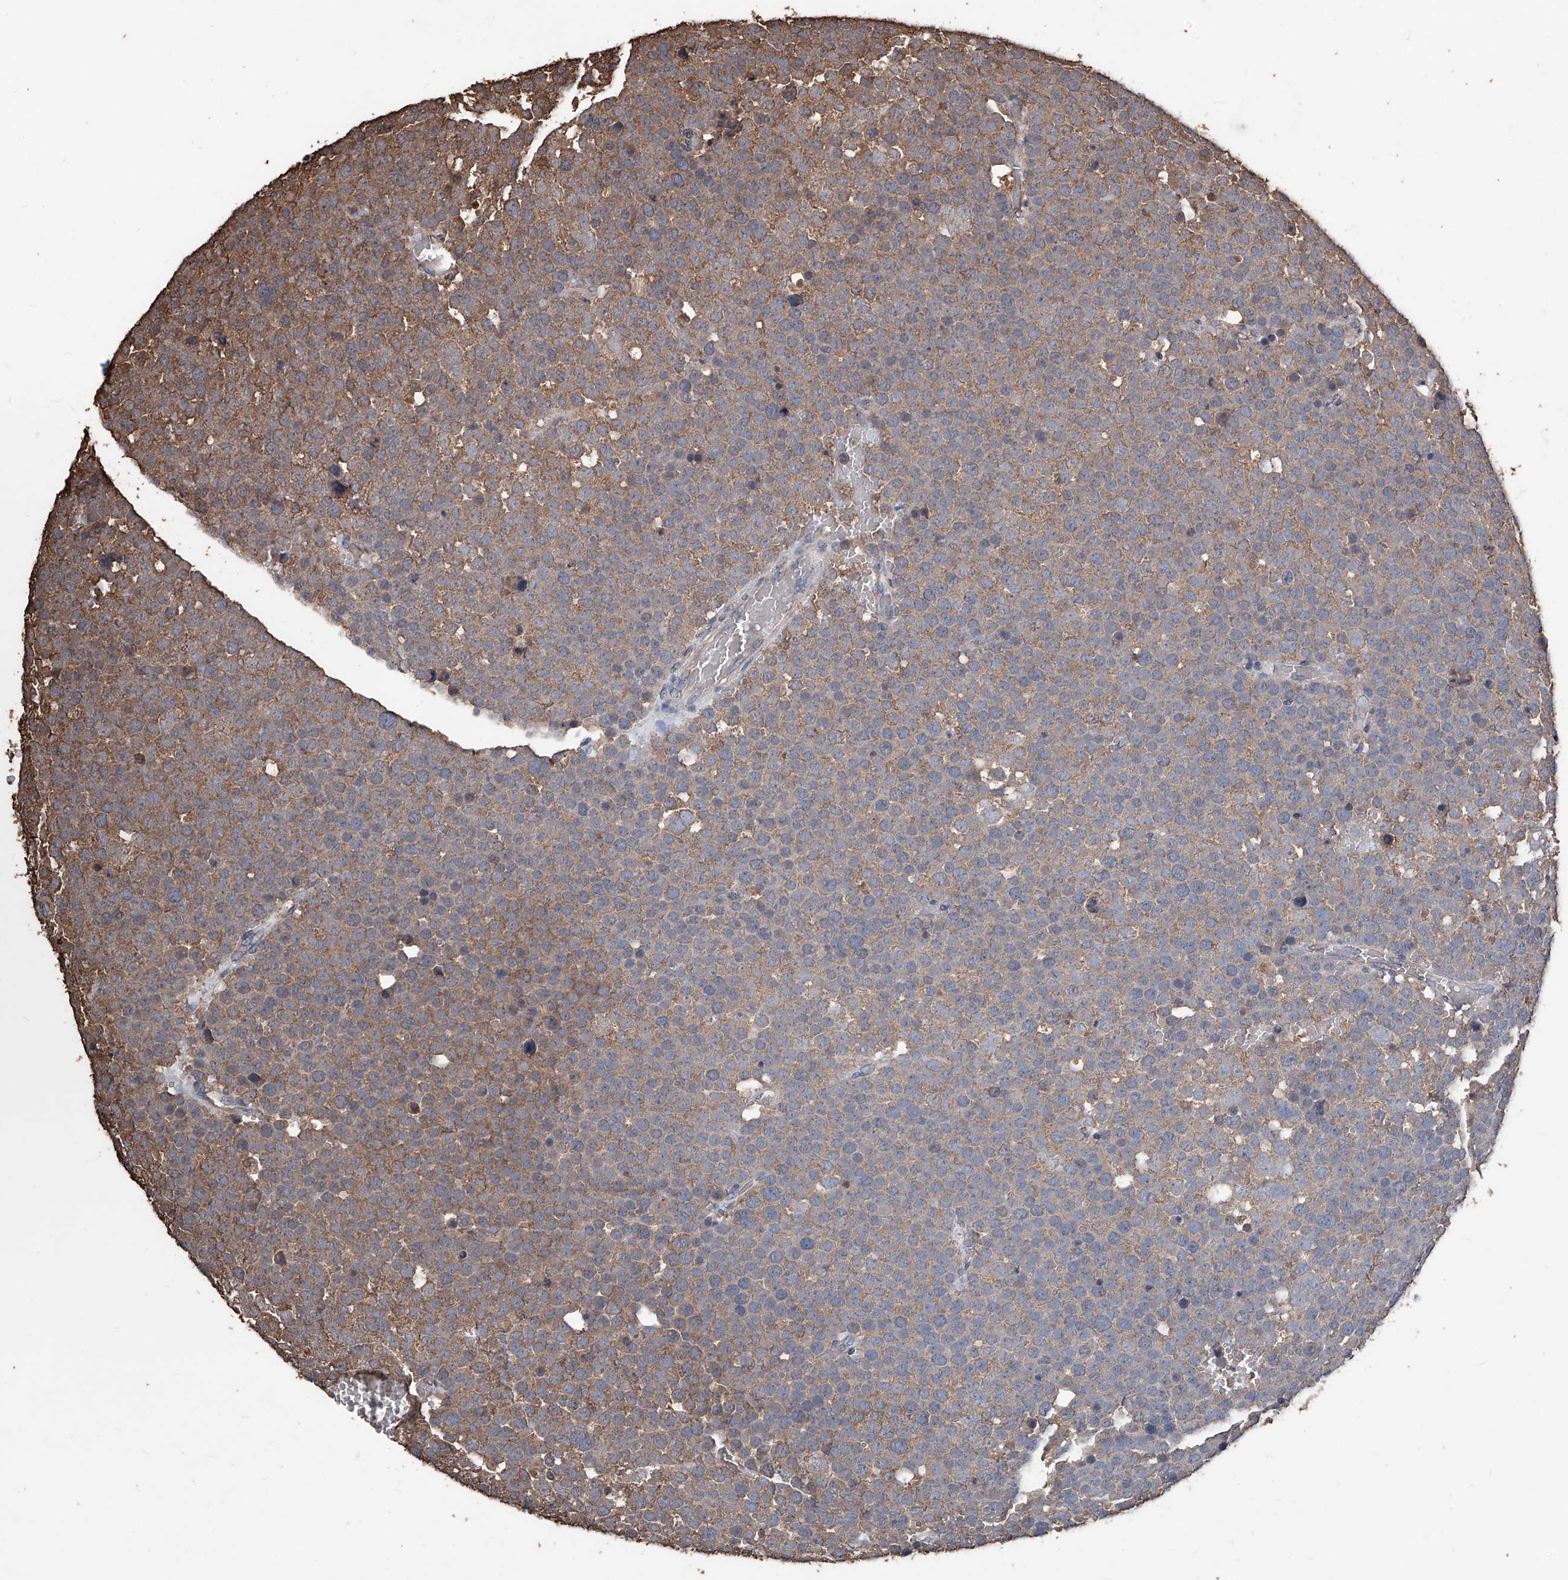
{"staining": {"intensity": "moderate", "quantity": ">75%", "location": "cytoplasmic/membranous"}, "tissue": "testis cancer", "cell_type": "Tumor cells", "image_type": "cancer", "snomed": [{"axis": "morphology", "description": "Seminoma, NOS"}, {"axis": "topography", "description": "Testis"}], "caption": "Immunohistochemical staining of human testis seminoma shows moderate cytoplasmic/membranous protein positivity in about >75% of tumor cells. Nuclei are stained in blue.", "gene": "STARD7", "patient": {"sex": "male", "age": 71}}